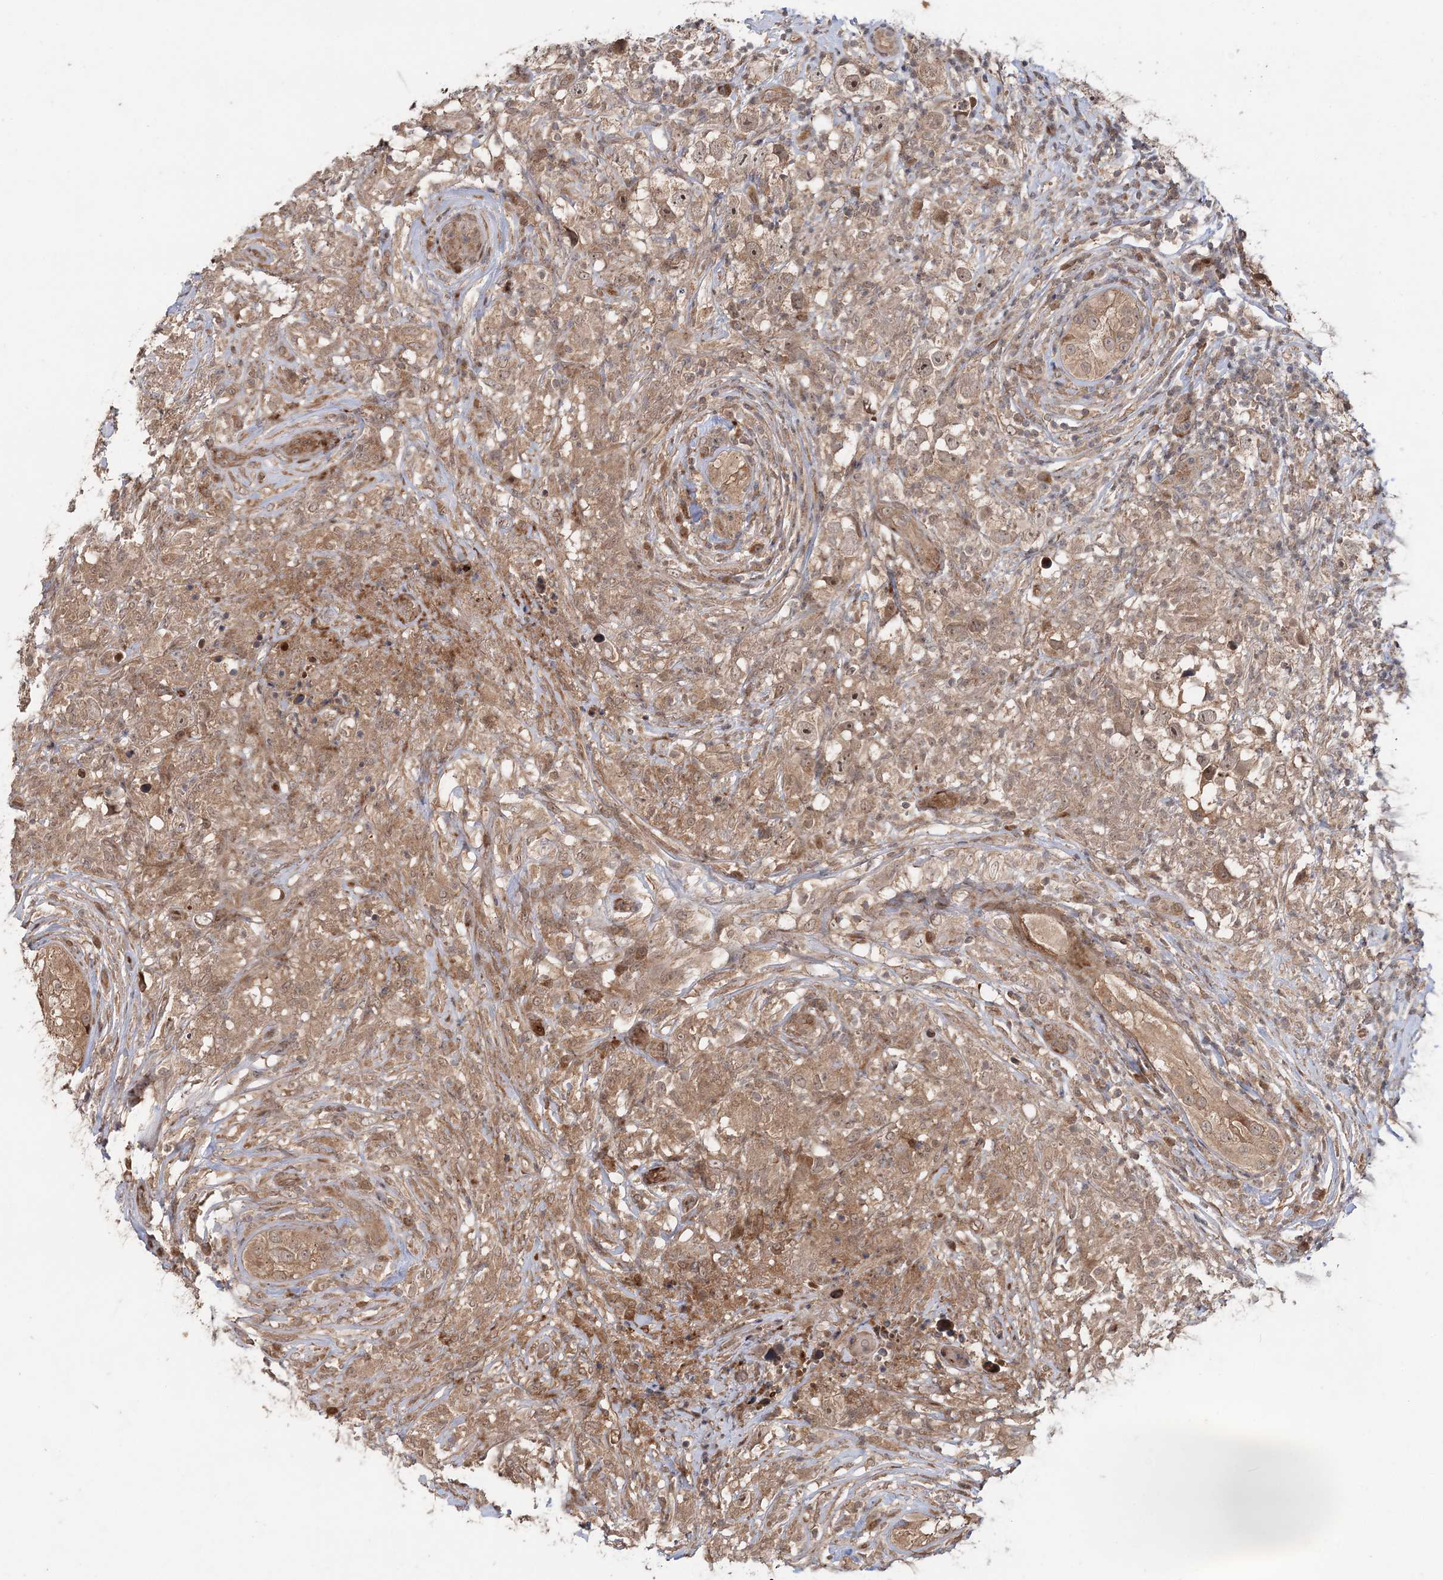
{"staining": {"intensity": "weak", "quantity": ">75%", "location": "cytoplasmic/membranous,nuclear"}, "tissue": "testis cancer", "cell_type": "Tumor cells", "image_type": "cancer", "snomed": [{"axis": "morphology", "description": "Seminoma, NOS"}, {"axis": "topography", "description": "Testis"}], "caption": "Testis cancer (seminoma) tissue demonstrates weak cytoplasmic/membranous and nuclear staining in approximately >75% of tumor cells, visualized by immunohistochemistry.", "gene": "UBTD2", "patient": {"sex": "male", "age": 49}}